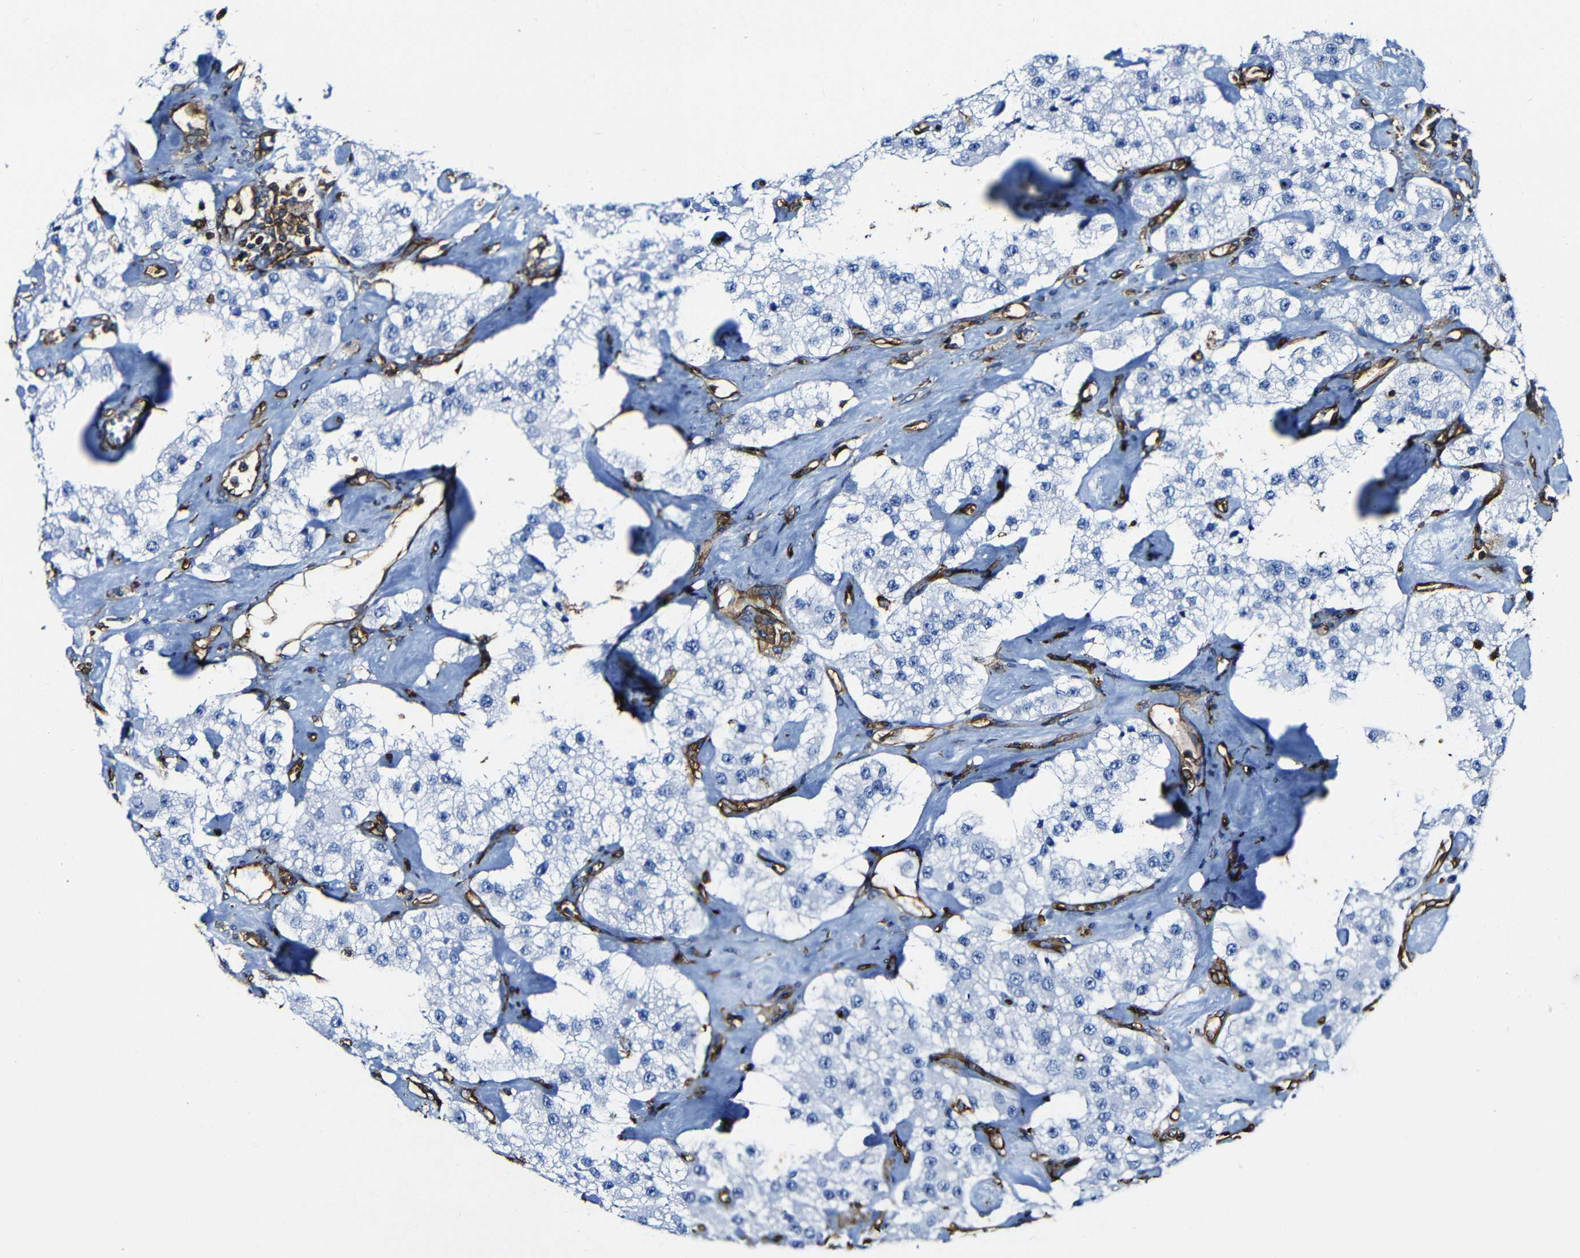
{"staining": {"intensity": "negative", "quantity": "none", "location": "none"}, "tissue": "carcinoid", "cell_type": "Tumor cells", "image_type": "cancer", "snomed": [{"axis": "morphology", "description": "Carcinoid, malignant, NOS"}, {"axis": "topography", "description": "Pancreas"}], "caption": "Immunohistochemical staining of human carcinoid demonstrates no significant expression in tumor cells.", "gene": "MSN", "patient": {"sex": "male", "age": 41}}